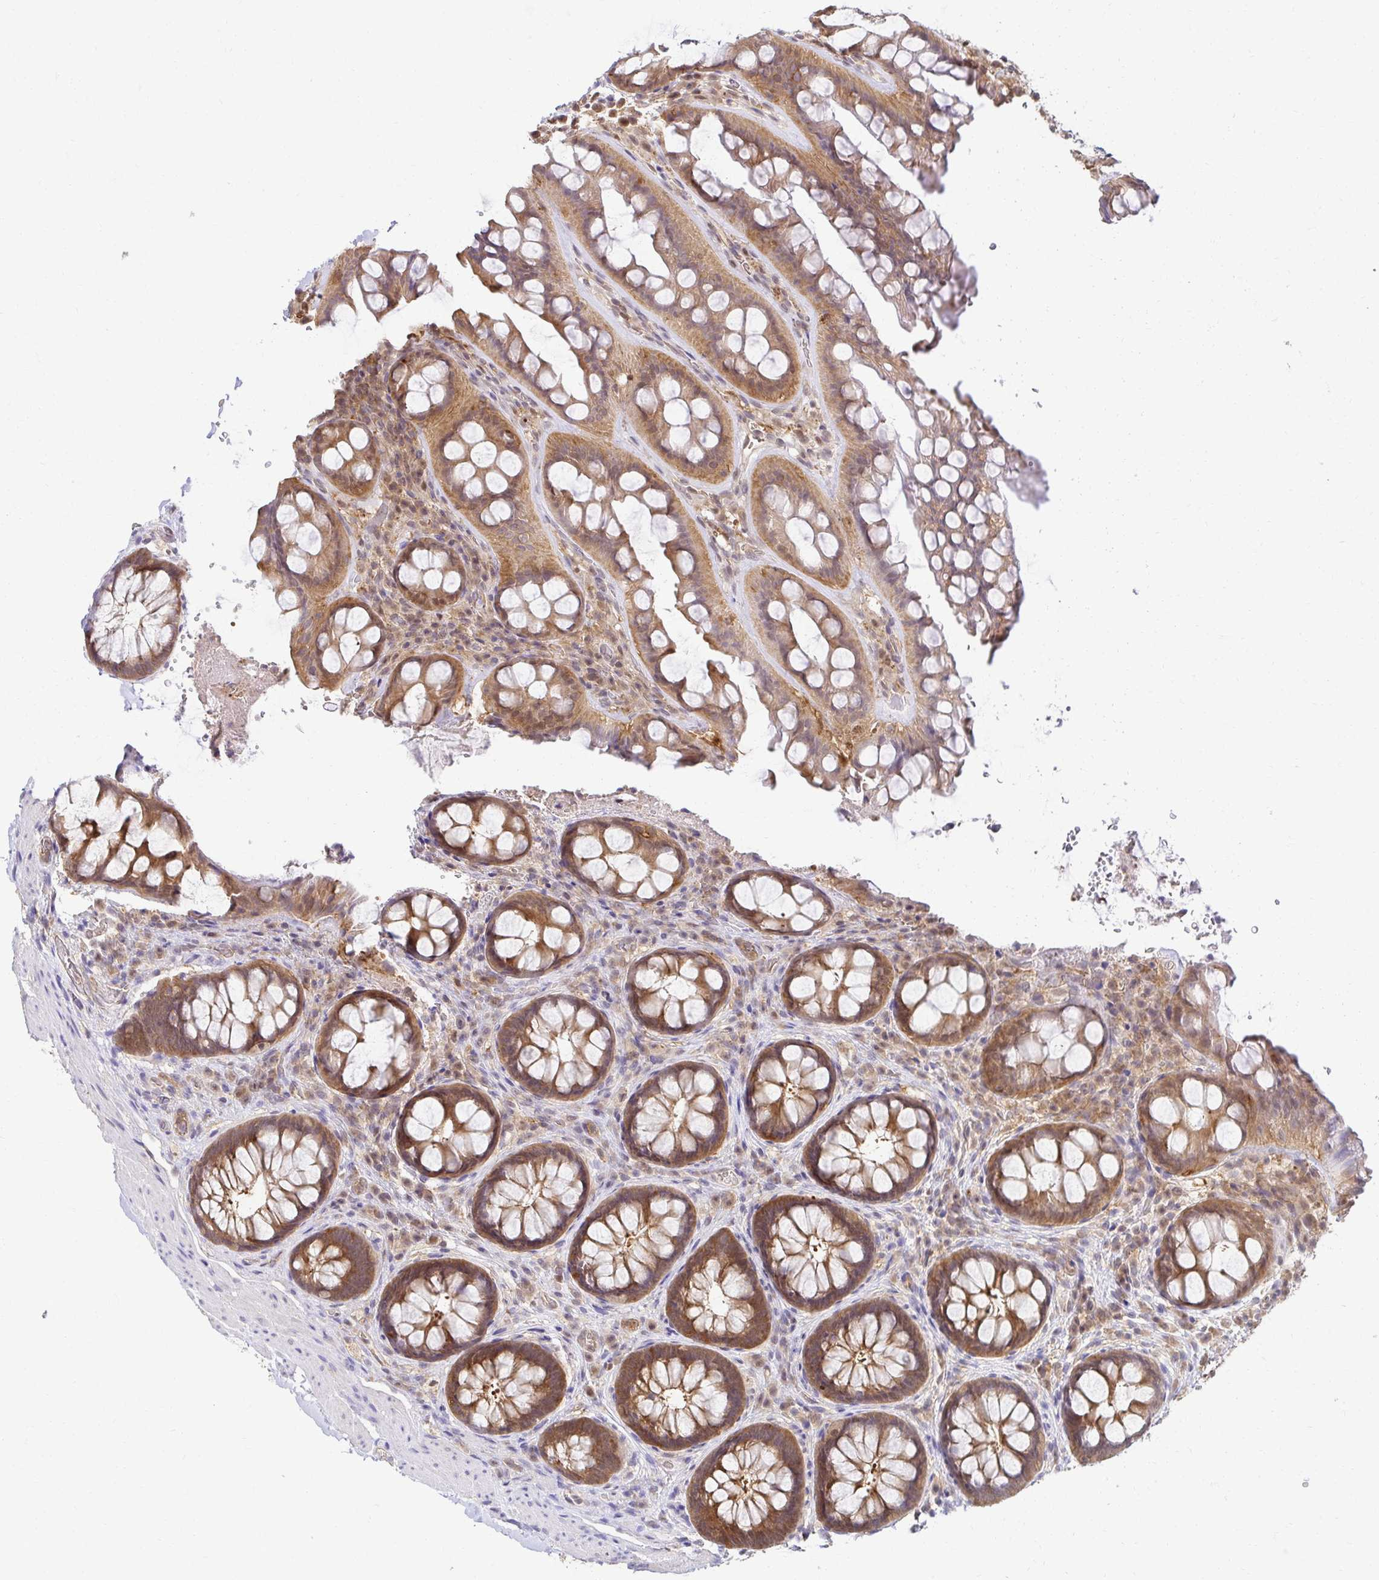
{"staining": {"intensity": "moderate", "quantity": ">75%", "location": "cytoplasmic/membranous,nuclear"}, "tissue": "rectum", "cell_type": "Glandular cells", "image_type": "normal", "snomed": [{"axis": "morphology", "description": "Normal tissue, NOS"}, {"axis": "topography", "description": "Rectum"}], "caption": "Protein expression analysis of unremarkable human rectum reveals moderate cytoplasmic/membranous,nuclear staining in about >75% of glandular cells.", "gene": "PSMA4", "patient": {"sex": "female", "age": 69}}